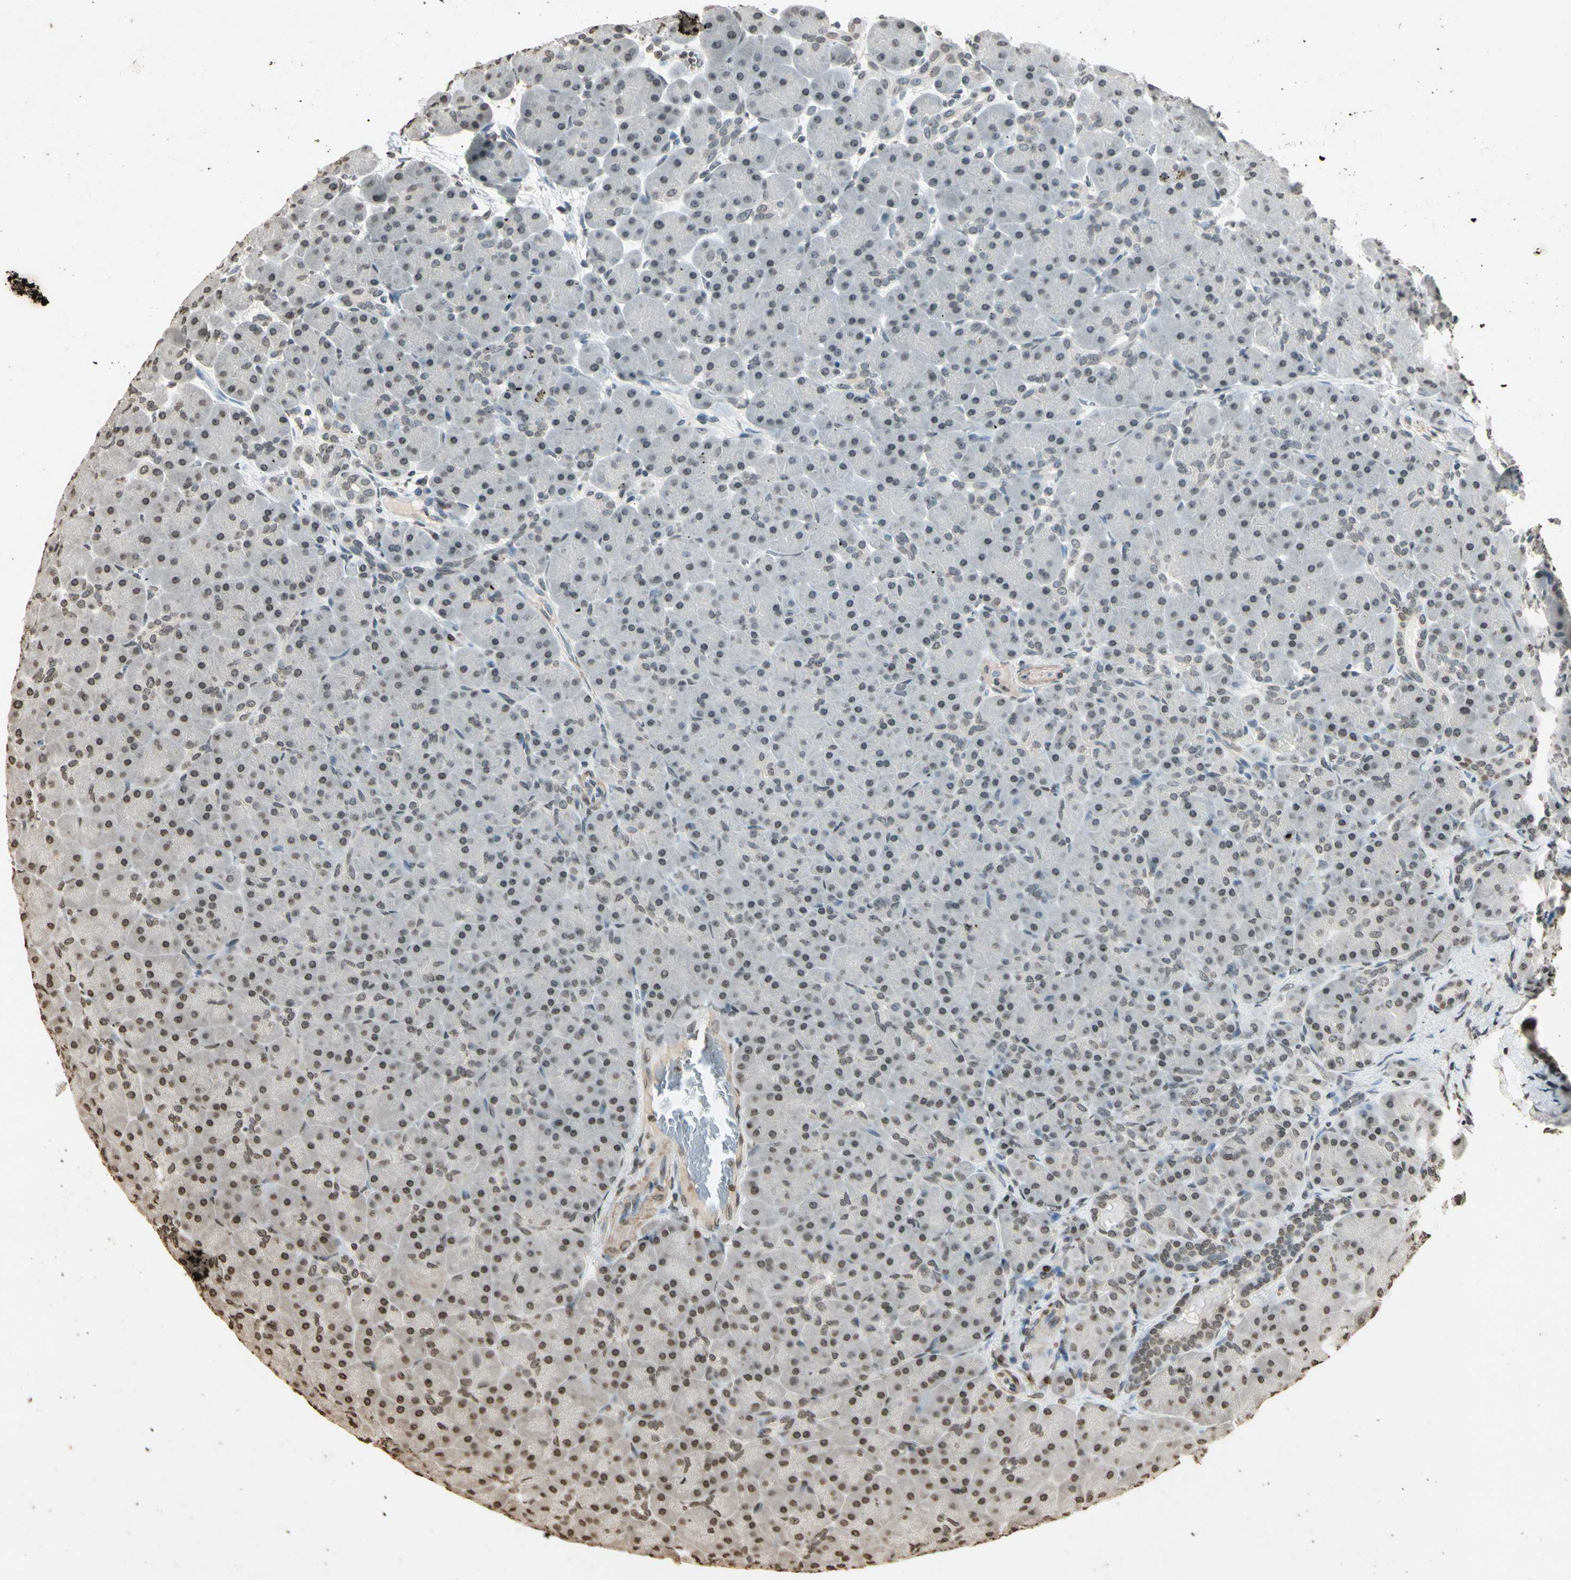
{"staining": {"intensity": "weak", "quantity": "25%-75%", "location": "nuclear"}, "tissue": "pancreas", "cell_type": "Exocrine glandular cells", "image_type": "normal", "snomed": [{"axis": "morphology", "description": "Normal tissue, NOS"}, {"axis": "topography", "description": "Pancreas"}], "caption": "A high-resolution micrograph shows immunohistochemistry (IHC) staining of normal pancreas, which shows weak nuclear expression in about 25%-75% of exocrine glandular cells.", "gene": "TOP1", "patient": {"sex": "male", "age": 66}}